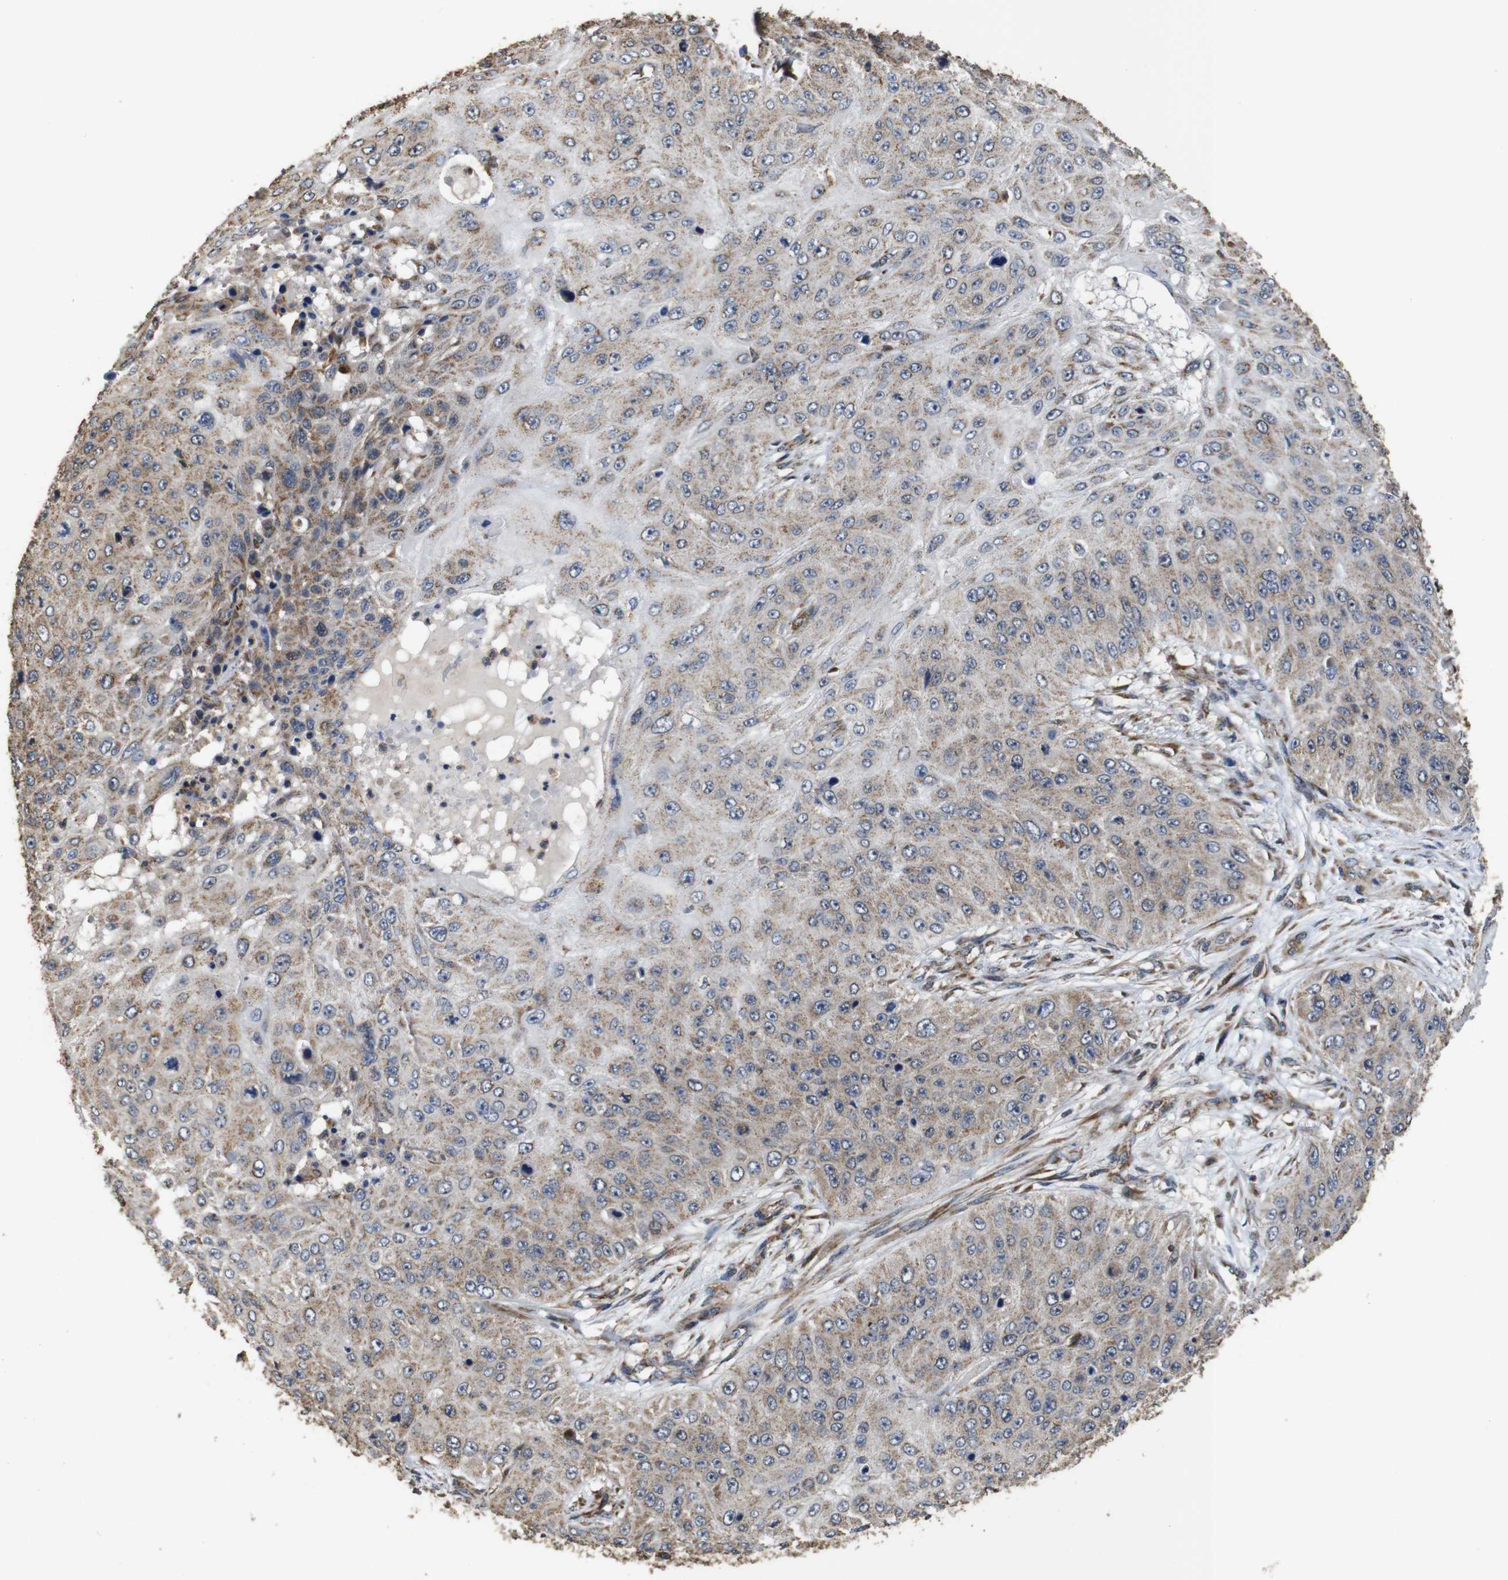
{"staining": {"intensity": "weak", "quantity": ">75%", "location": "cytoplasmic/membranous"}, "tissue": "skin cancer", "cell_type": "Tumor cells", "image_type": "cancer", "snomed": [{"axis": "morphology", "description": "Squamous cell carcinoma, NOS"}, {"axis": "topography", "description": "Skin"}], "caption": "Immunohistochemical staining of skin cancer (squamous cell carcinoma) reveals low levels of weak cytoplasmic/membranous positivity in approximately >75% of tumor cells.", "gene": "SNN", "patient": {"sex": "female", "age": 80}}